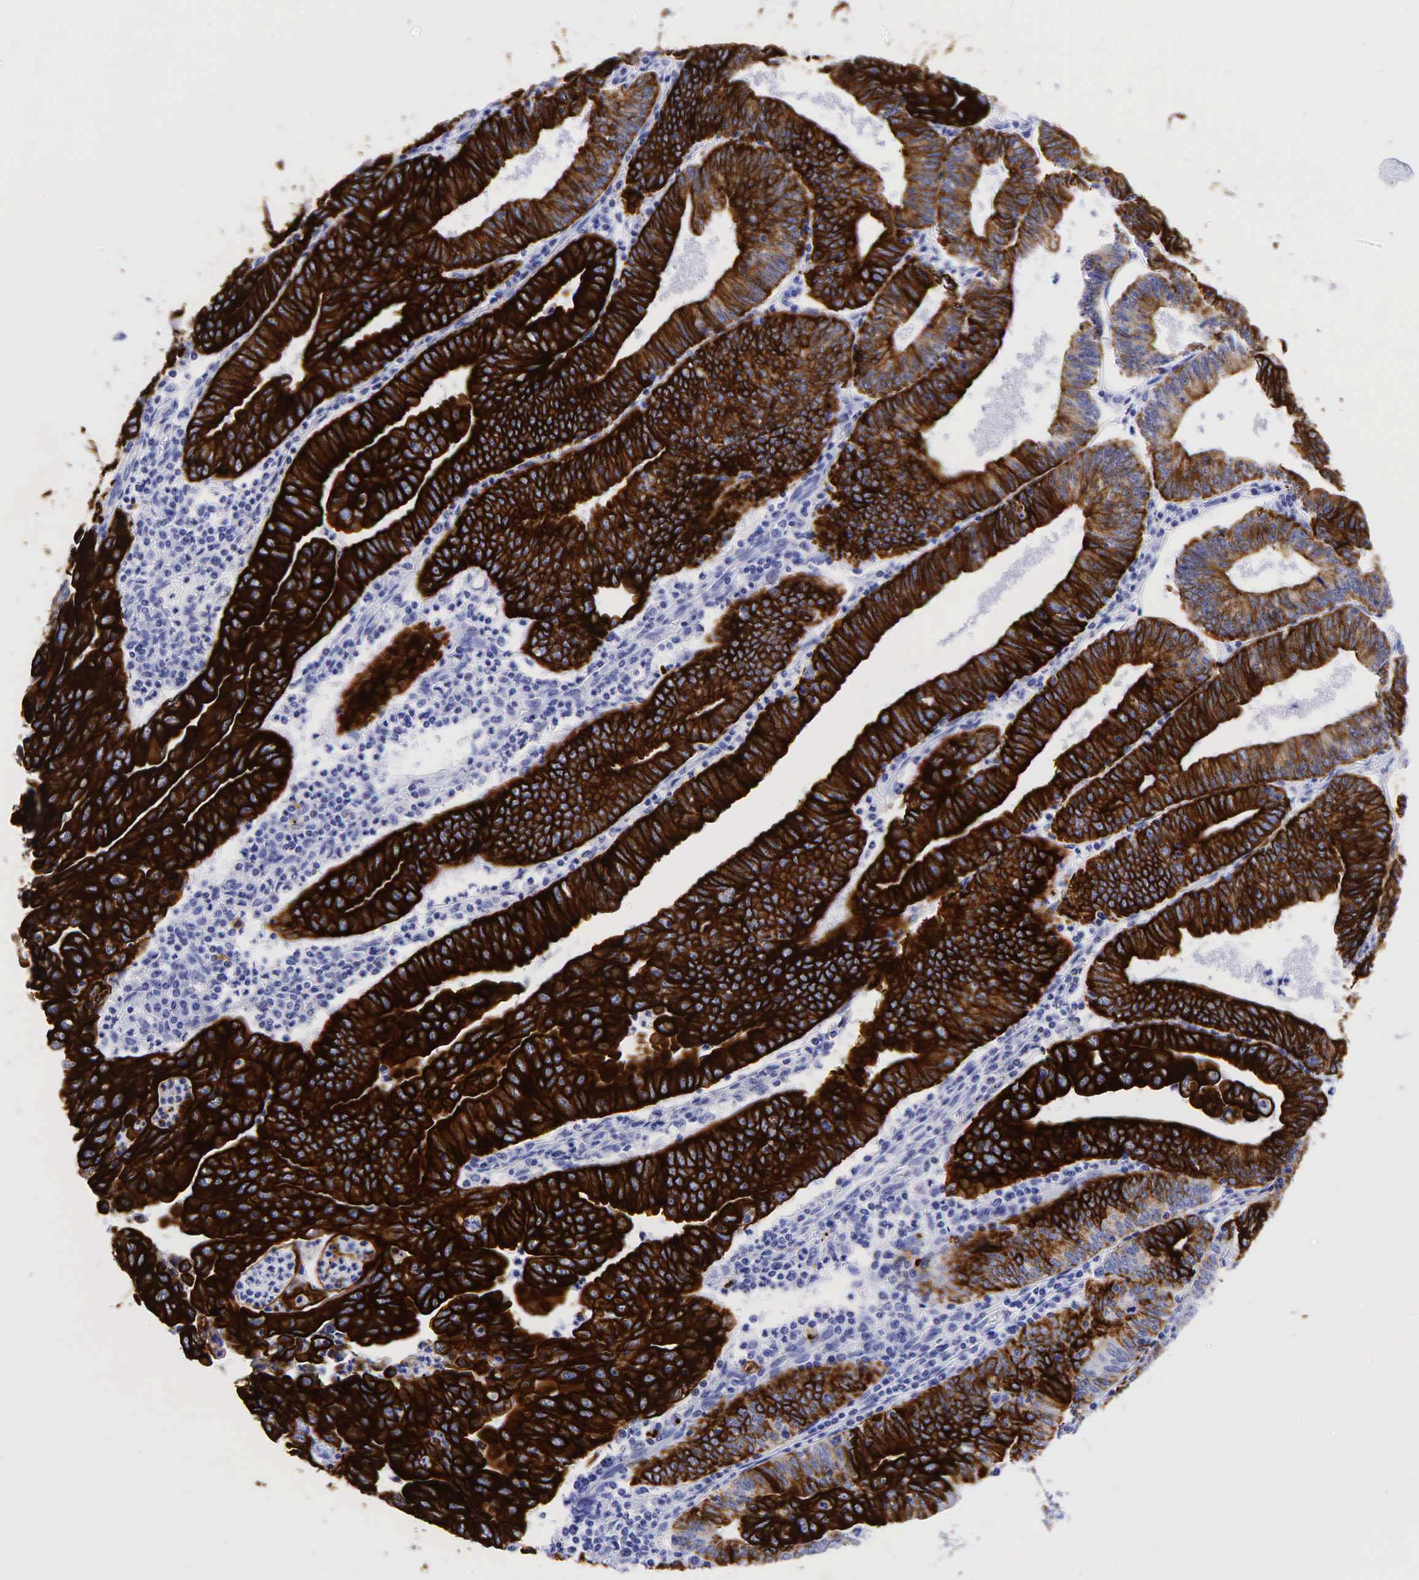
{"staining": {"intensity": "strong", "quantity": ">75%", "location": "cytoplasmic/membranous"}, "tissue": "endometrial cancer", "cell_type": "Tumor cells", "image_type": "cancer", "snomed": [{"axis": "morphology", "description": "Adenocarcinoma, NOS"}, {"axis": "topography", "description": "Endometrium"}], "caption": "This micrograph displays immunohistochemistry (IHC) staining of adenocarcinoma (endometrial), with high strong cytoplasmic/membranous positivity in approximately >75% of tumor cells.", "gene": "KRT7", "patient": {"sex": "female", "age": 60}}